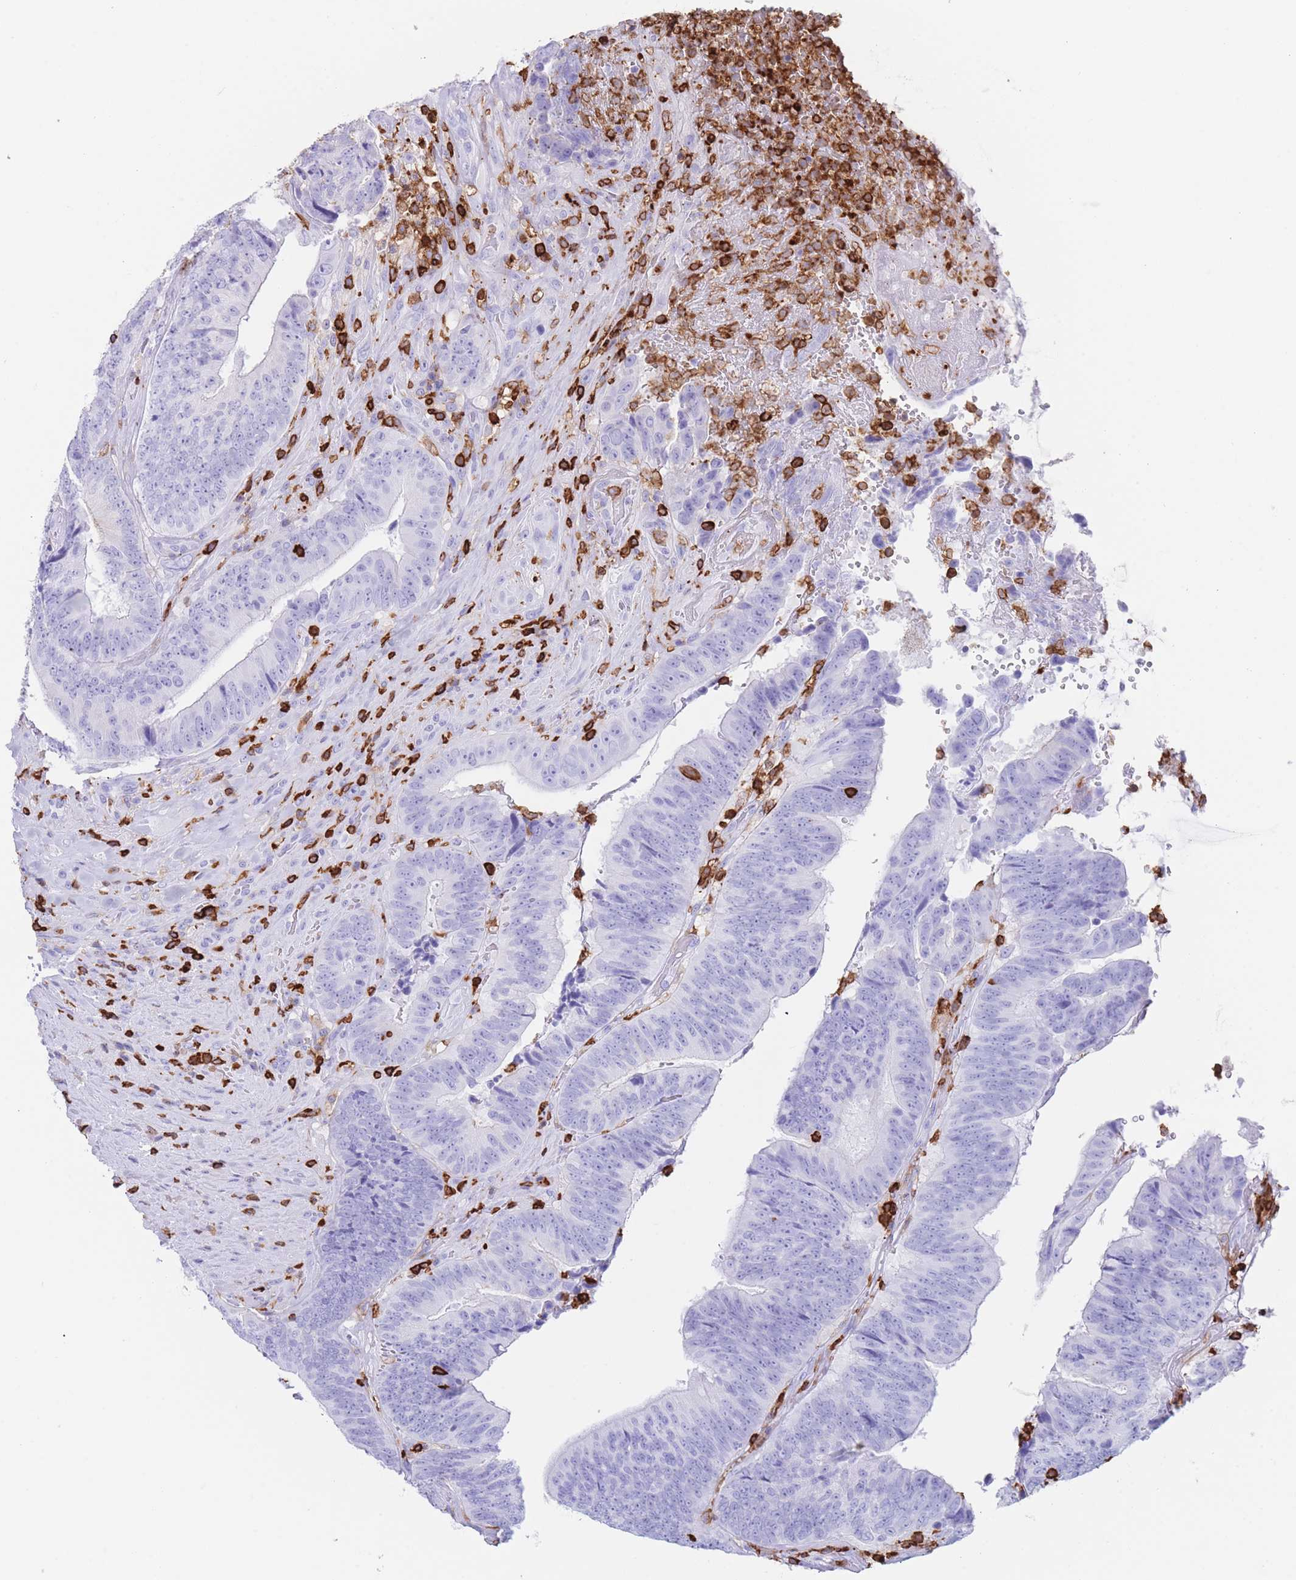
{"staining": {"intensity": "negative", "quantity": "none", "location": "none"}, "tissue": "colorectal cancer", "cell_type": "Tumor cells", "image_type": "cancer", "snomed": [{"axis": "morphology", "description": "Adenocarcinoma, NOS"}, {"axis": "topography", "description": "Rectum"}], "caption": "Immunohistochemistry micrograph of neoplastic tissue: adenocarcinoma (colorectal) stained with DAB shows no significant protein expression in tumor cells.", "gene": "CORO1A", "patient": {"sex": "male", "age": 72}}